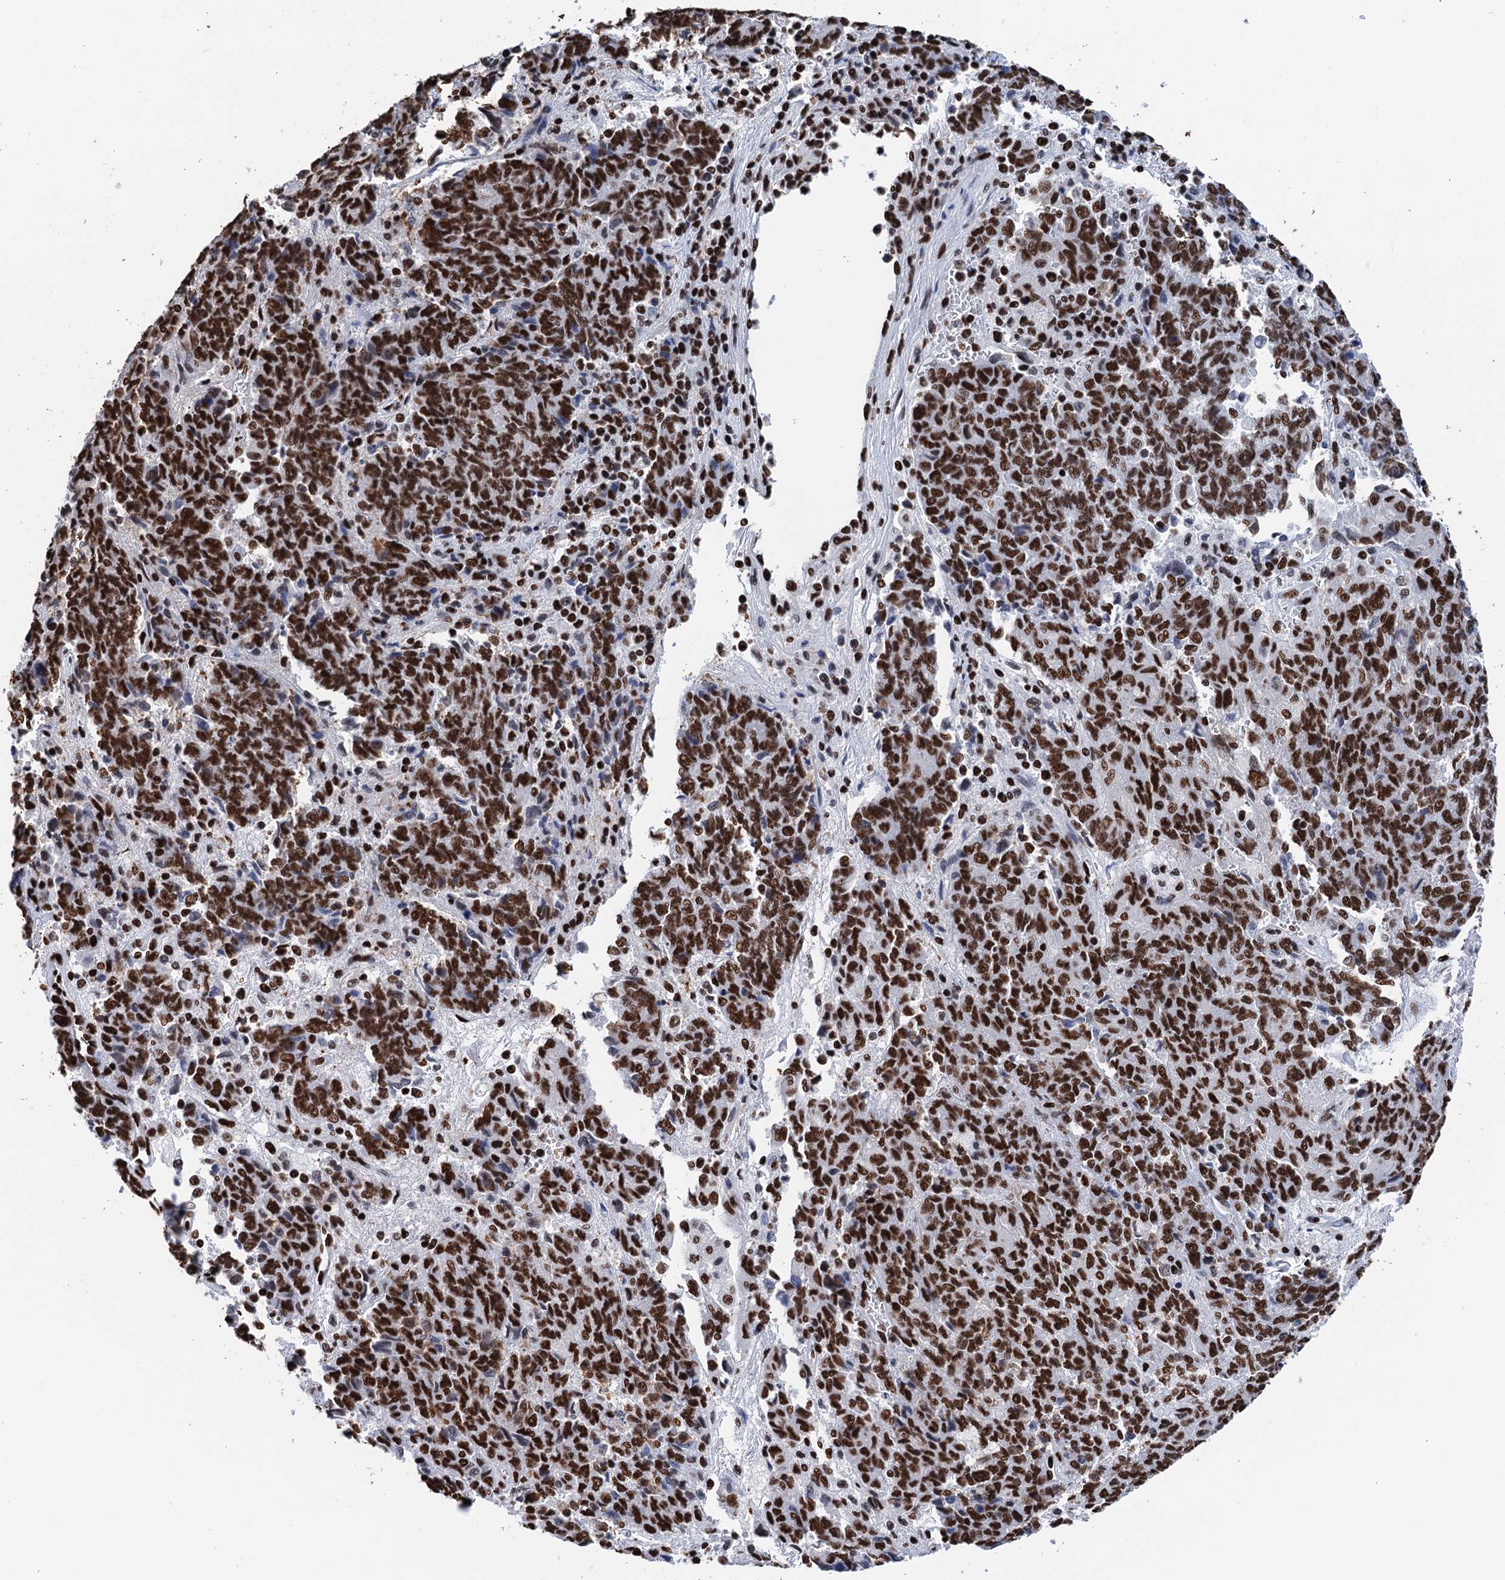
{"staining": {"intensity": "strong", "quantity": ">75%", "location": "nuclear"}, "tissue": "endometrial cancer", "cell_type": "Tumor cells", "image_type": "cancer", "snomed": [{"axis": "morphology", "description": "Adenocarcinoma, NOS"}, {"axis": "topography", "description": "Endometrium"}], "caption": "Brown immunohistochemical staining in human adenocarcinoma (endometrial) shows strong nuclear positivity in approximately >75% of tumor cells.", "gene": "UBA2", "patient": {"sex": "female", "age": 80}}